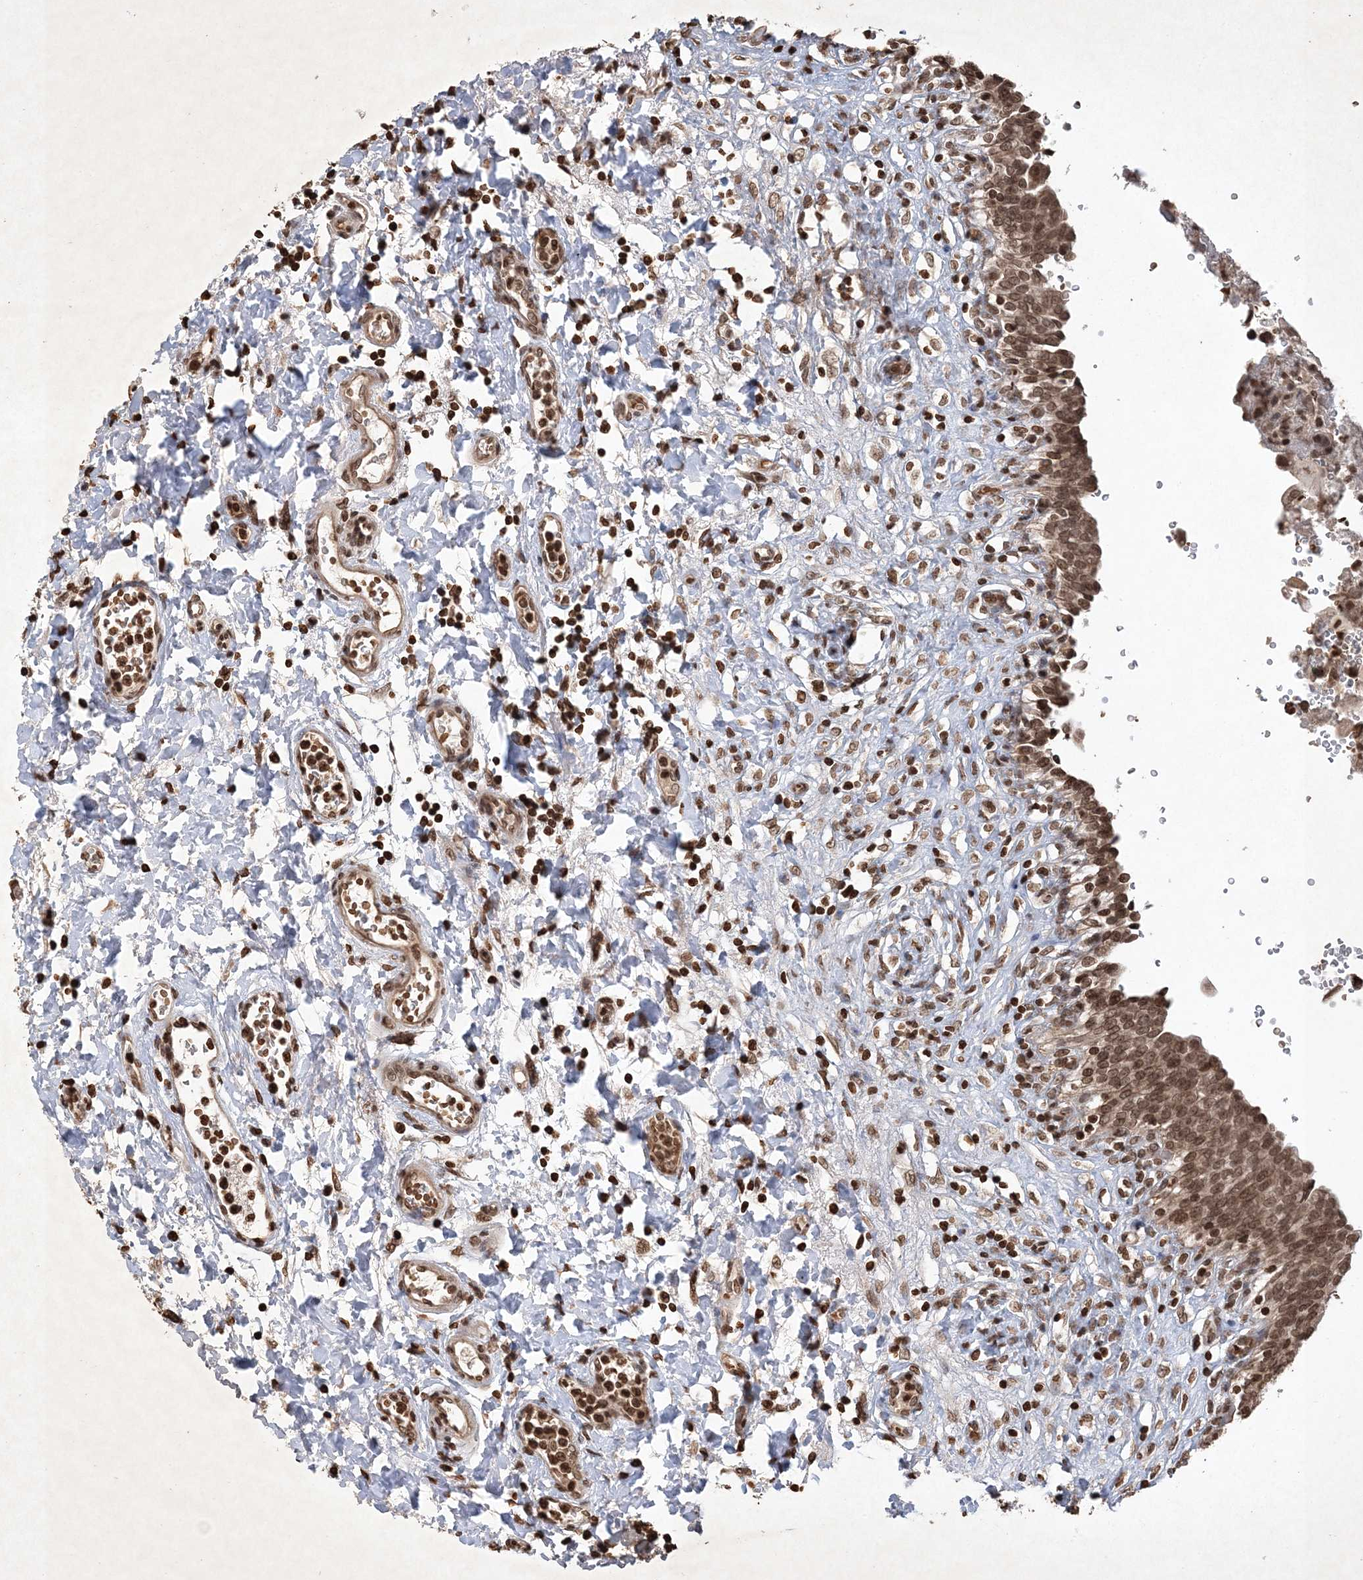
{"staining": {"intensity": "strong", "quantity": ">75%", "location": "cytoplasmic/membranous,nuclear"}, "tissue": "urinary bladder", "cell_type": "Urothelial cells", "image_type": "normal", "snomed": [{"axis": "morphology", "description": "Urothelial carcinoma, High grade"}, {"axis": "topography", "description": "Urinary bladder"}], "caption": "Immunohistochemical staining of normal urinary bladder displays >75% levels of strong cytoplasmic/membranous,nuclear protein positivity in about >75% of urothelial cells.", "gene": "NEDD9", "patient": {"sex": "male", "age": 46}}